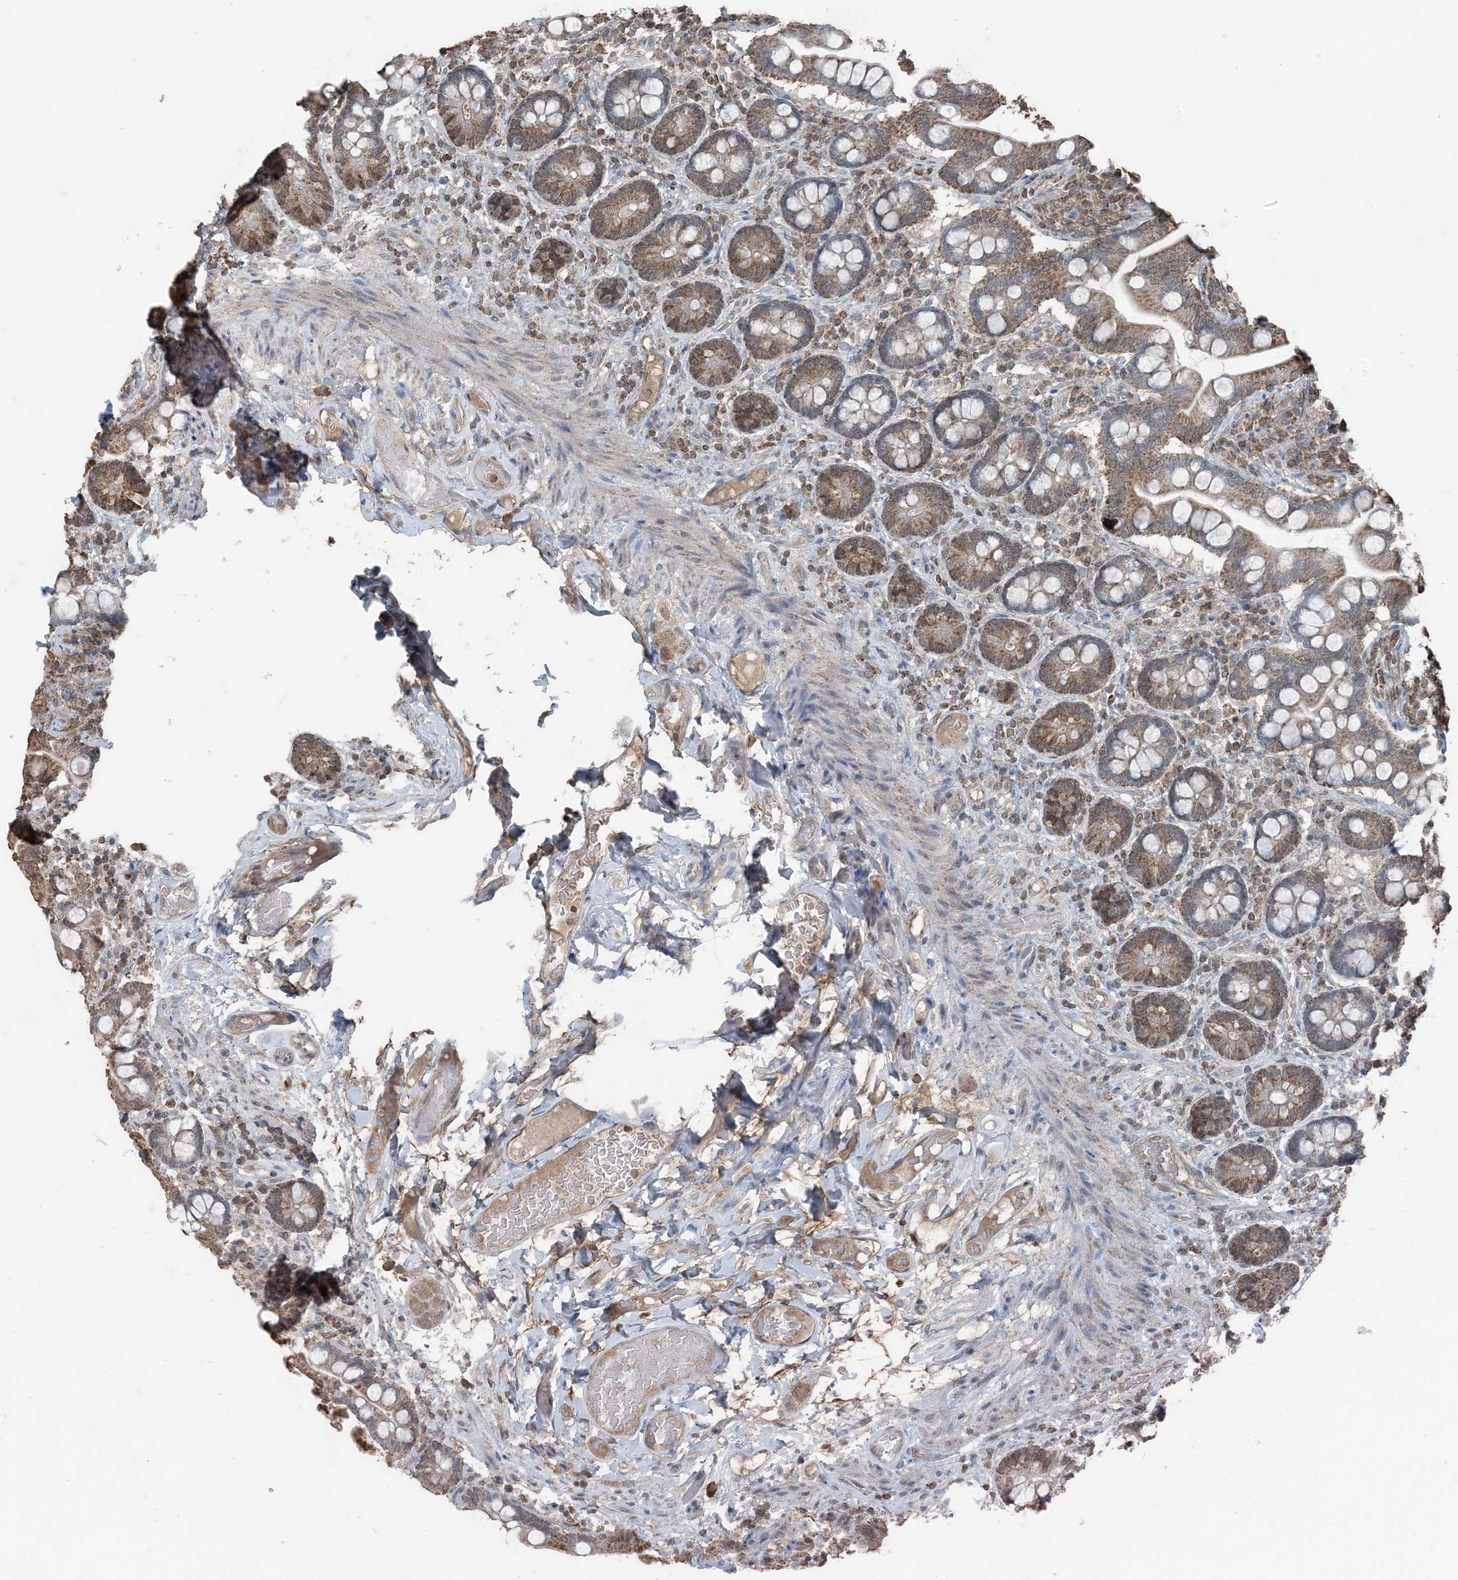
{"staining": {"intensity": "moderate", "quantity": ">75%", "location": "cytoplasmic/membranous"}, "tissue": "small intestine", "cell_type": "Glandular cells", "image_type": "normal", "snomed": [{"axis": "morphology", "description": "Normal tissue, NOS"}, {"axis": "topography", "description": "Small intestine"}], "caption": "Immunohistochemical staining of normal human small intestine demonstrates >75% levels of moderate cytoplasmic/membranous protein expression in approximately >75% of glandular cells.", "gene": "GNL1", "patient": {"sex": "female", "age": 64}}